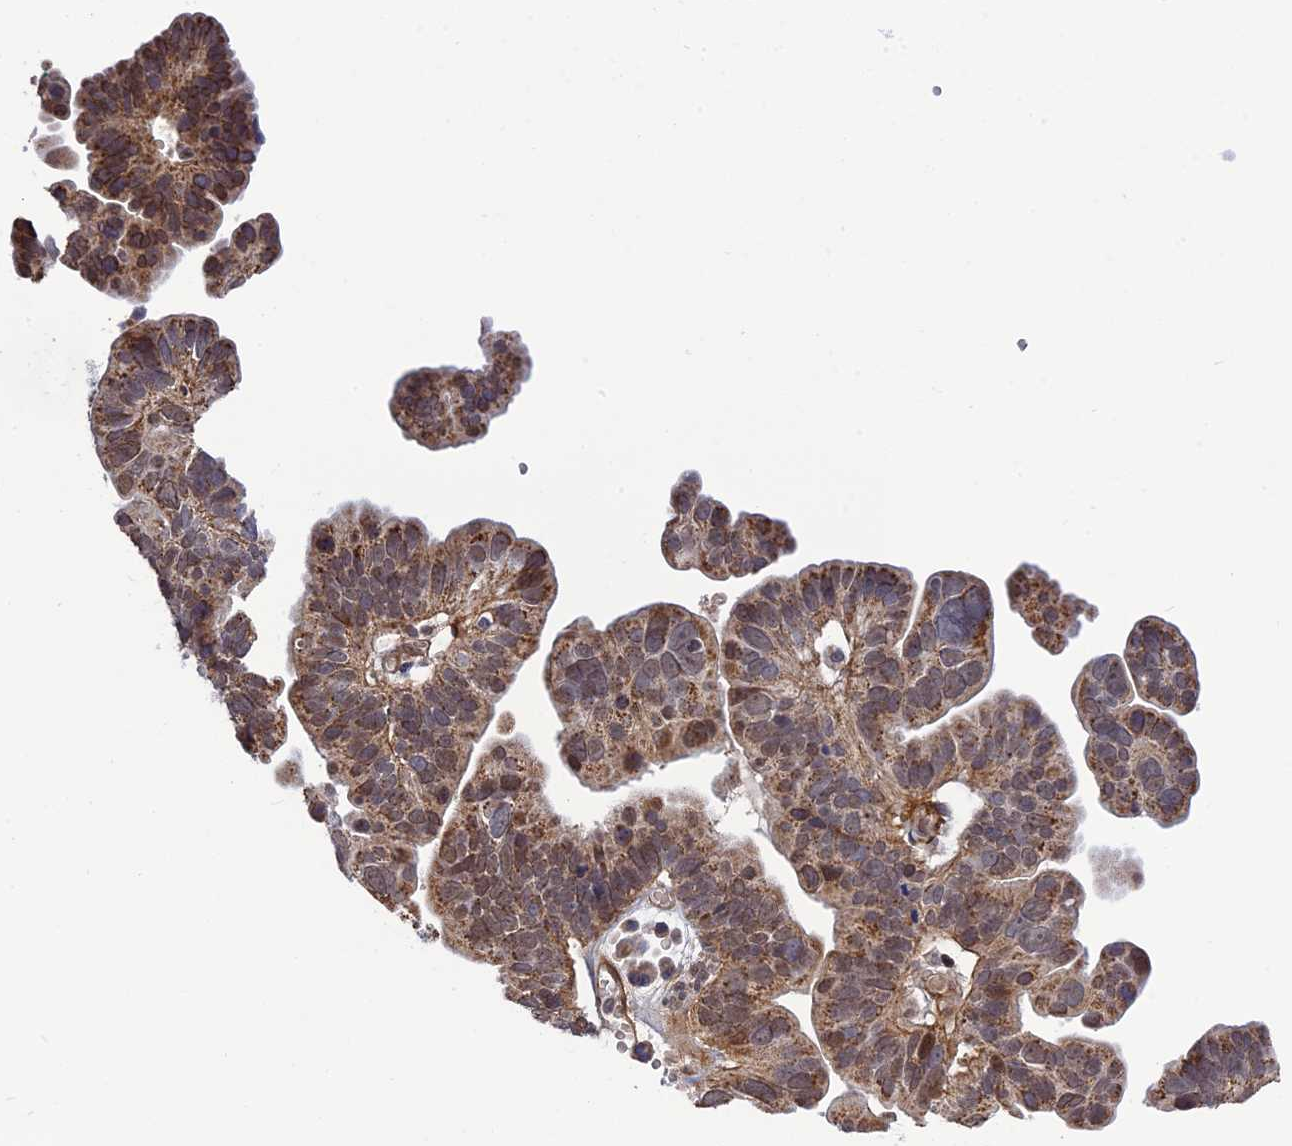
{"staining": {"intensity": "strong", "quantity": ">75%", "location": "cytoplasmic/membranous,nuclear"}, "tissue": "ovarian cancer", "cell_type": "Tumor cells", "image_type": "cancer", "snomed": [{"axis": "morphology", "description": "Cystadenocarcinoma, serous, NOS"}, {"axis": "topography", "description": "Ovary"}], "caption": "Brown immunohistochemical staining in human ovarian cancer (serous cystadenocarcinoma) demonstrates strong cytoplasmic/membranous and nuclear staining in about >75% of tumor cells.", "gene": "REXO1", "patient": {"sex": "female", "age": 56}}